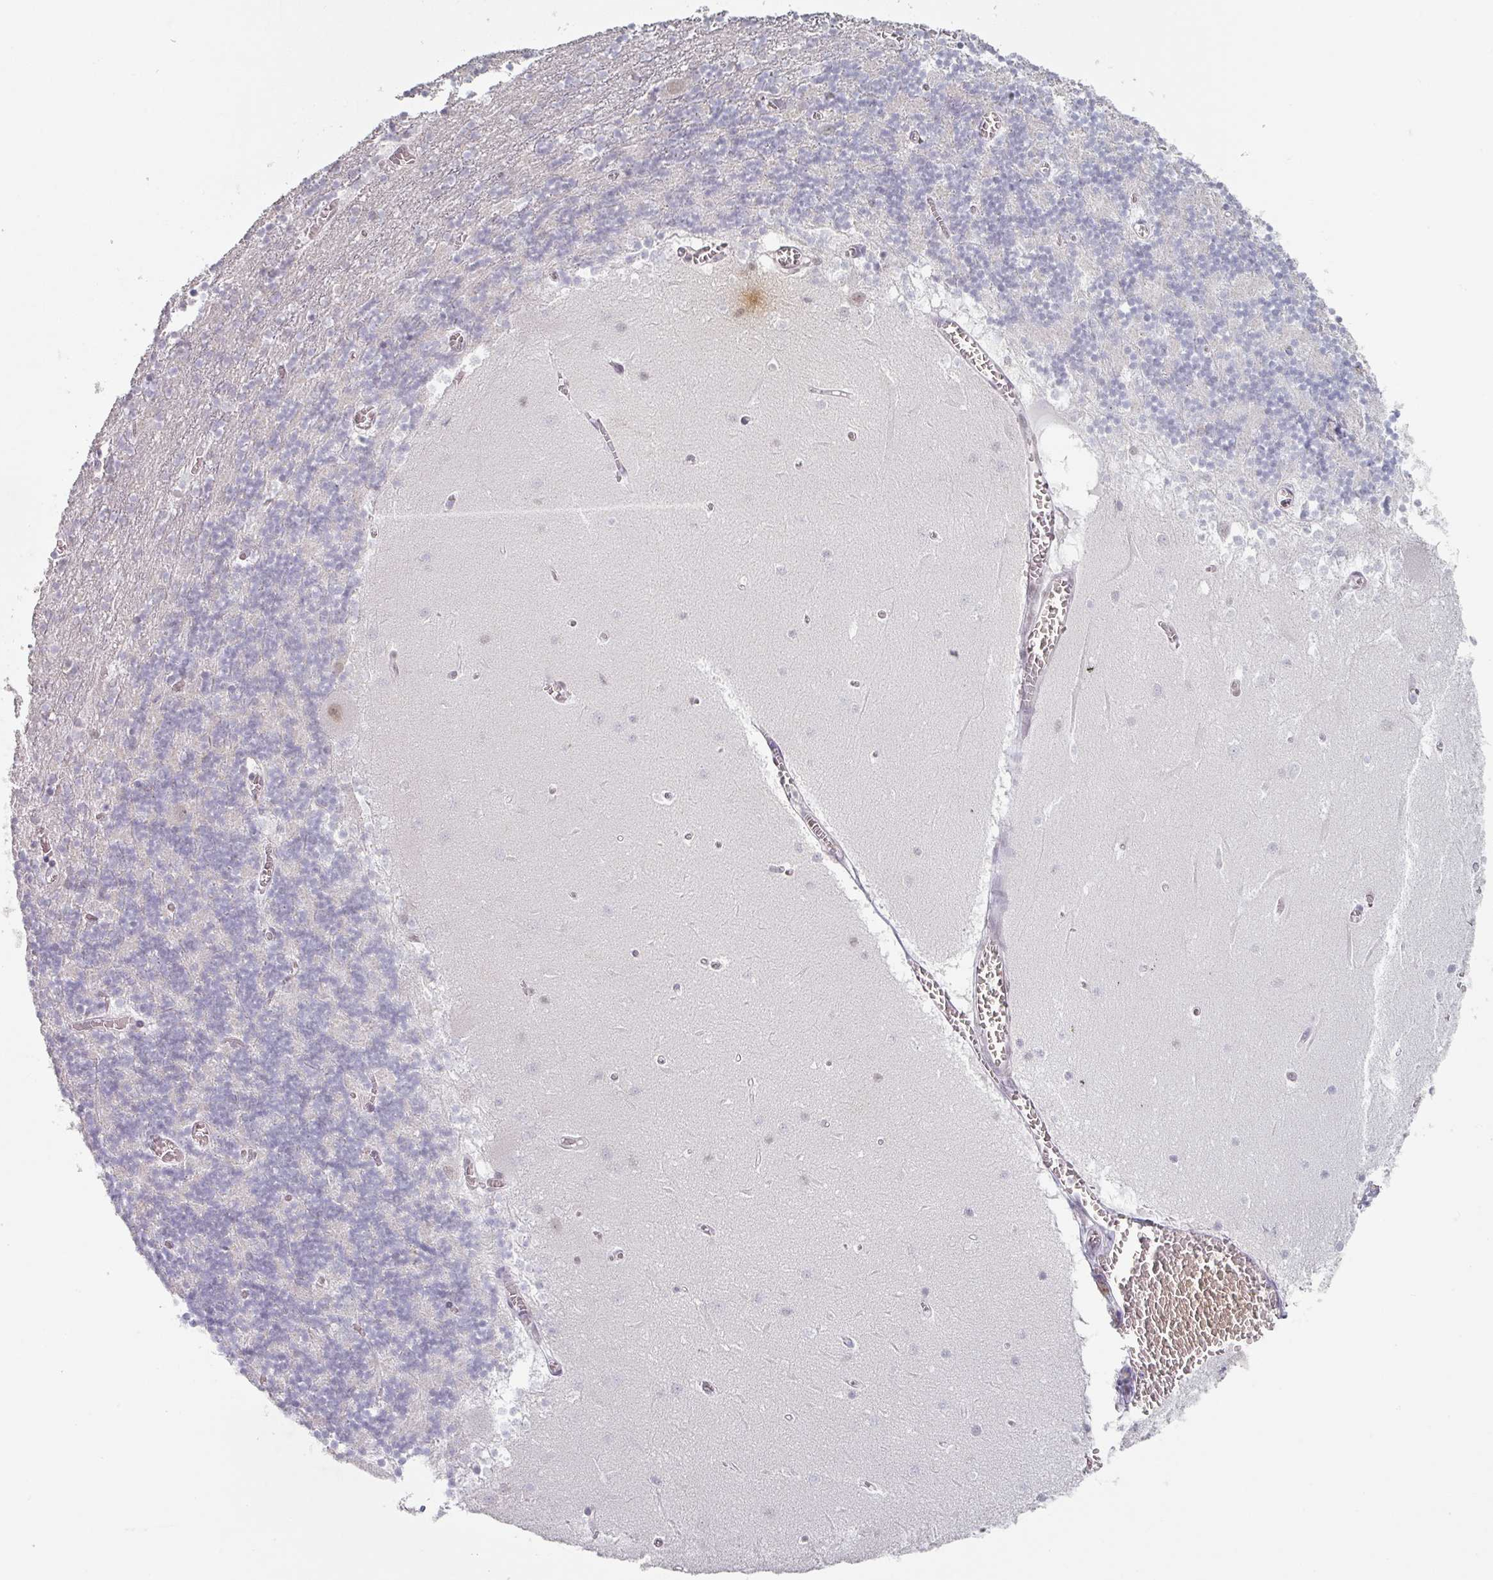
{"staining": {"intensity": "negative", "quantity": "none", "location": "none"}, "tissue": "cerebellum", "cell_type": "Cells in granular layer", "image_type": "normal", "snomed": [{"axis": "morphology", "description": "Normal tissue, NOS"}, {"axis": "topography", "description": "Cerebellum"}], "caption": "IHC of unremarkable human cerebellum reveals no expression in cells in granular layer.", "gene": "SPRR1A", "patient": {"sex": "female", "age": 28}}